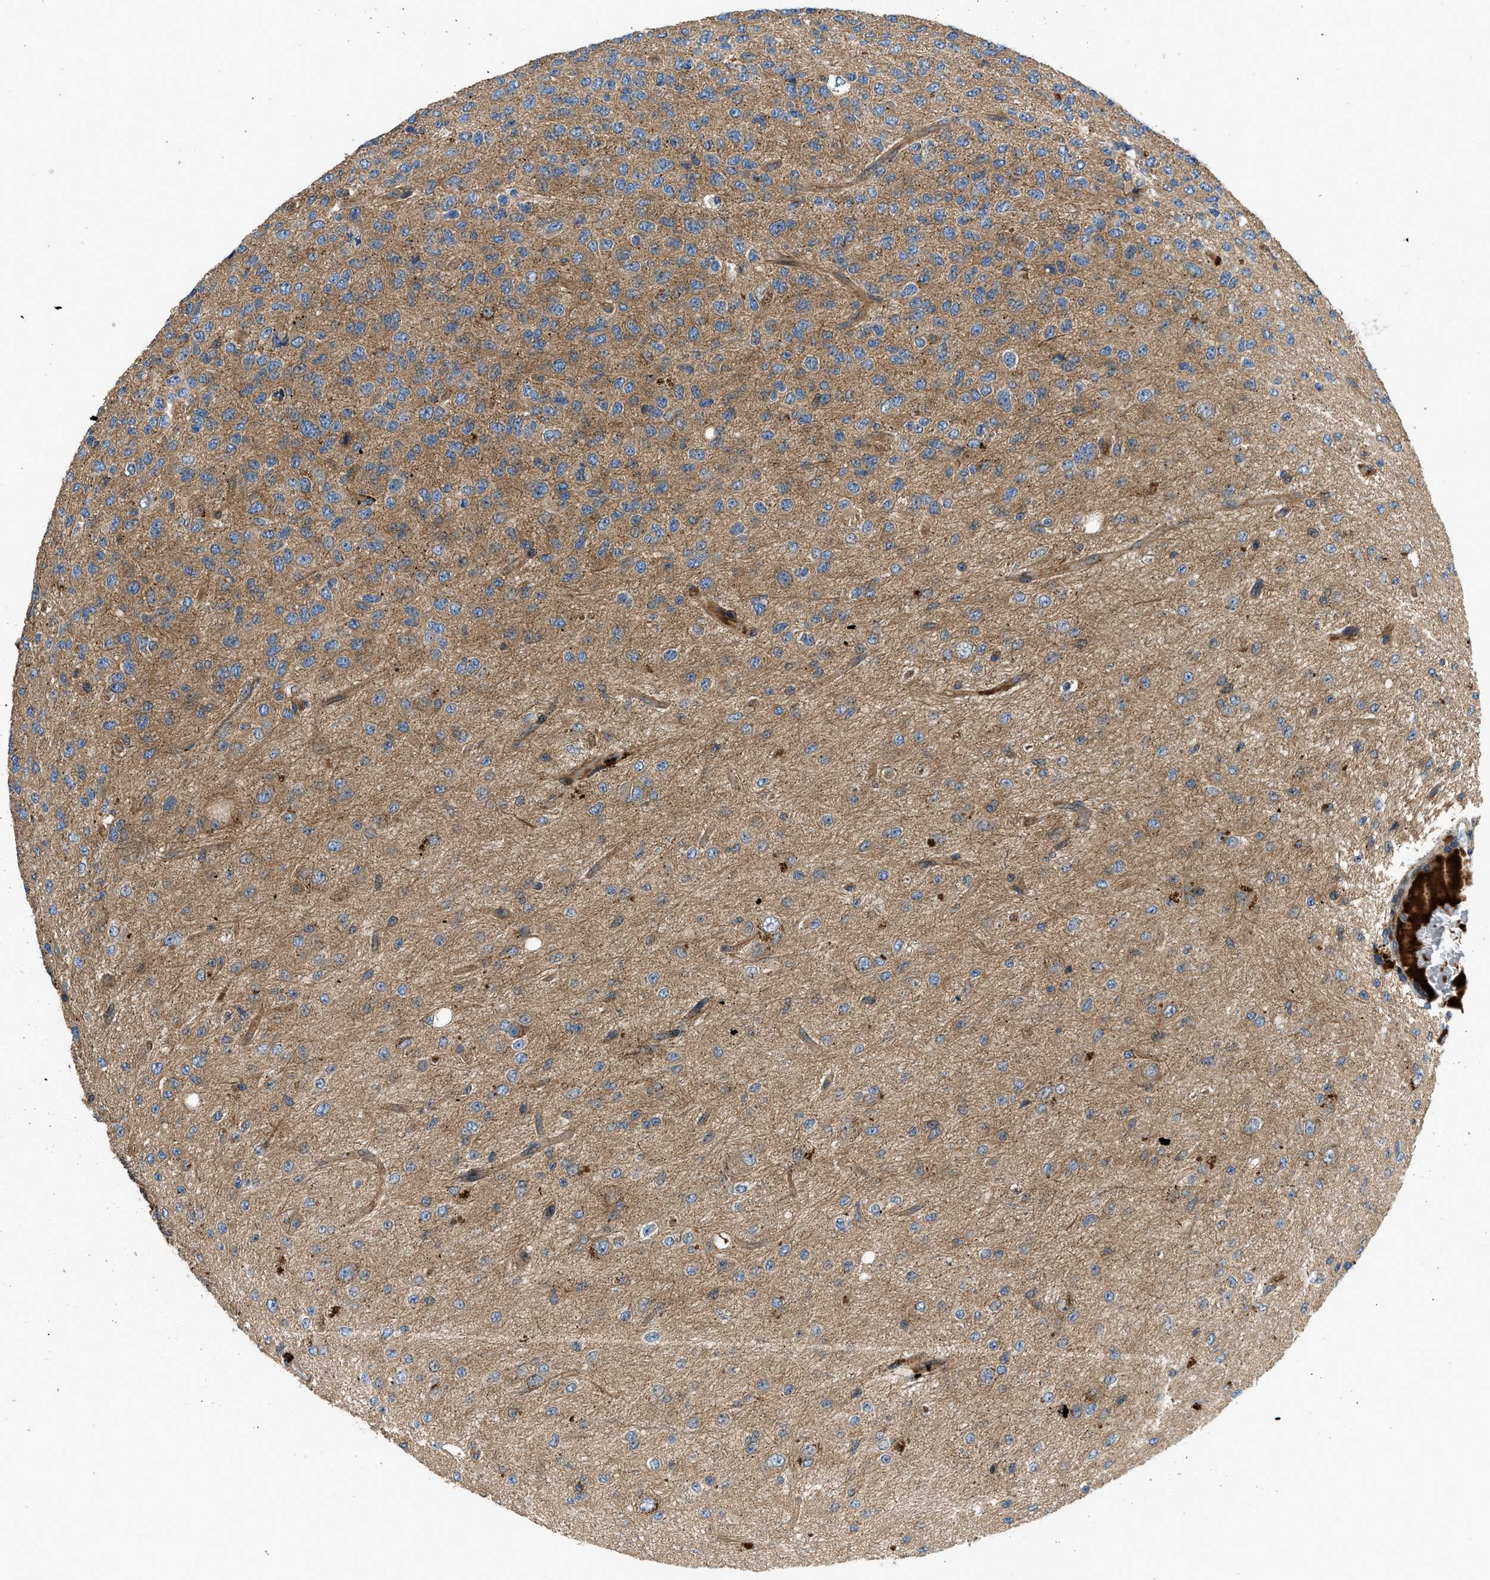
{"staining": {"intensity": "weak", "quantity": "25%-75%", "location": "cytoplasmic/membranous"}, "tissue": "glioma", "cell_type": "Tumor cells", "image_type": "cancer", "snomed": [{"axis": "morphology", "description": "Glioma, malignant, High grade"}, {"axis": "topography", "description": "pancreas cauda"}], "caption": "Immunohistochemical staining of malignant glioma (high-grade) reveals low levels of weak cytoplasmic/membranous protein expression in approximately 25%-75% of tumor cells.", "gene": "CNNM3", "patient": {"sex": "male", "age": 60}}